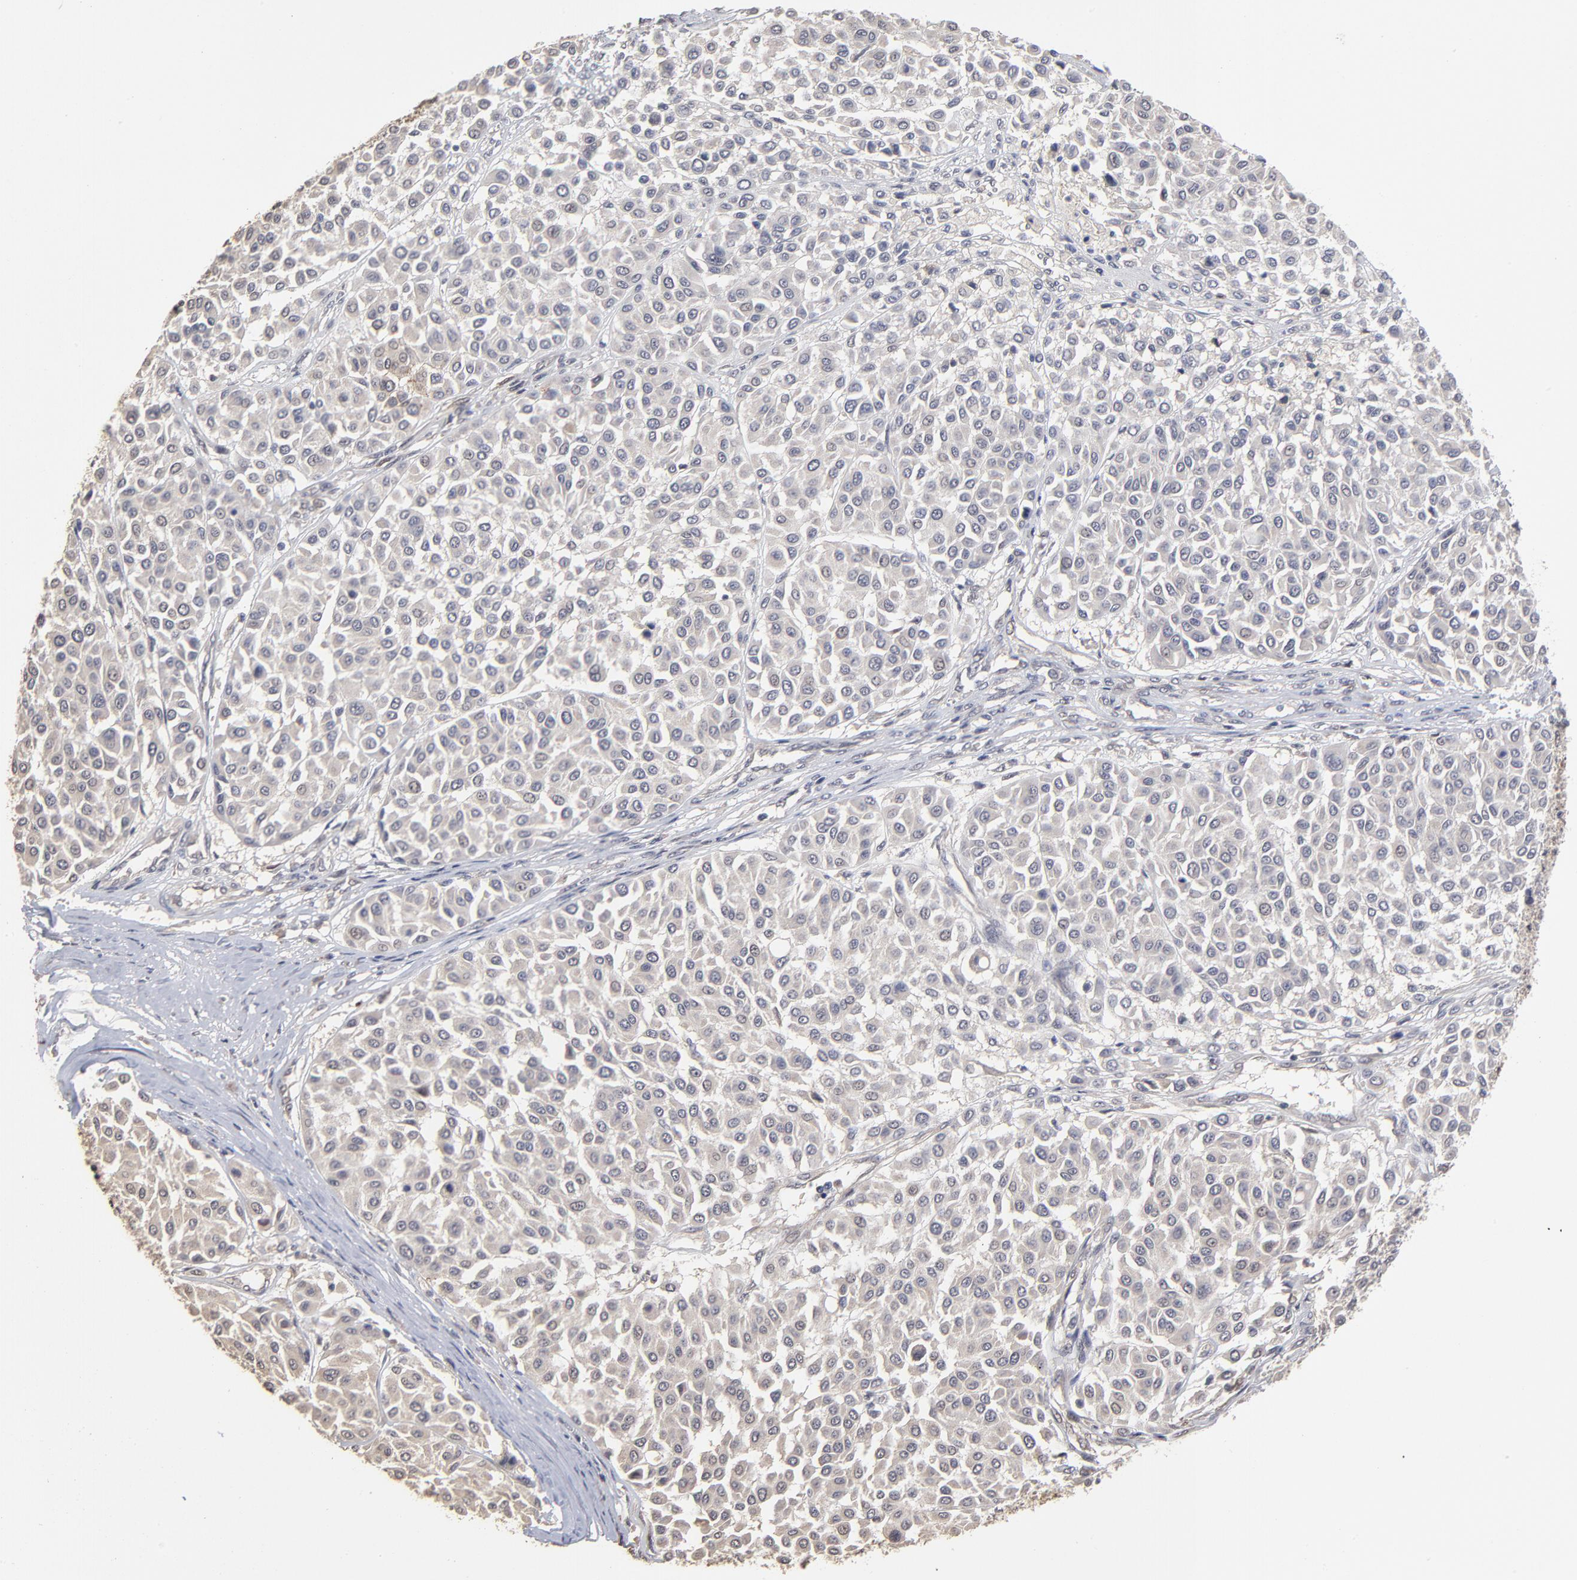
{"staining": {"intensity": "negative", "quantity": "none", "location": "none"}, "tissue": "melanoma", "cell_type": "Tumor cells", "image_type": "cancer", "snomed": [{"axis": "morphology", "description": "Malignant melanoma, Metastatic site"}, {"axis": "topography", "description": "Soft tissue"}], "caption": "IHC of melanoma shows no expression in tumor cells. (DAB IHC with hematoxylin counter stain).", "gene": "ASB8", "patient": {"sex": "male", "age": 41}}